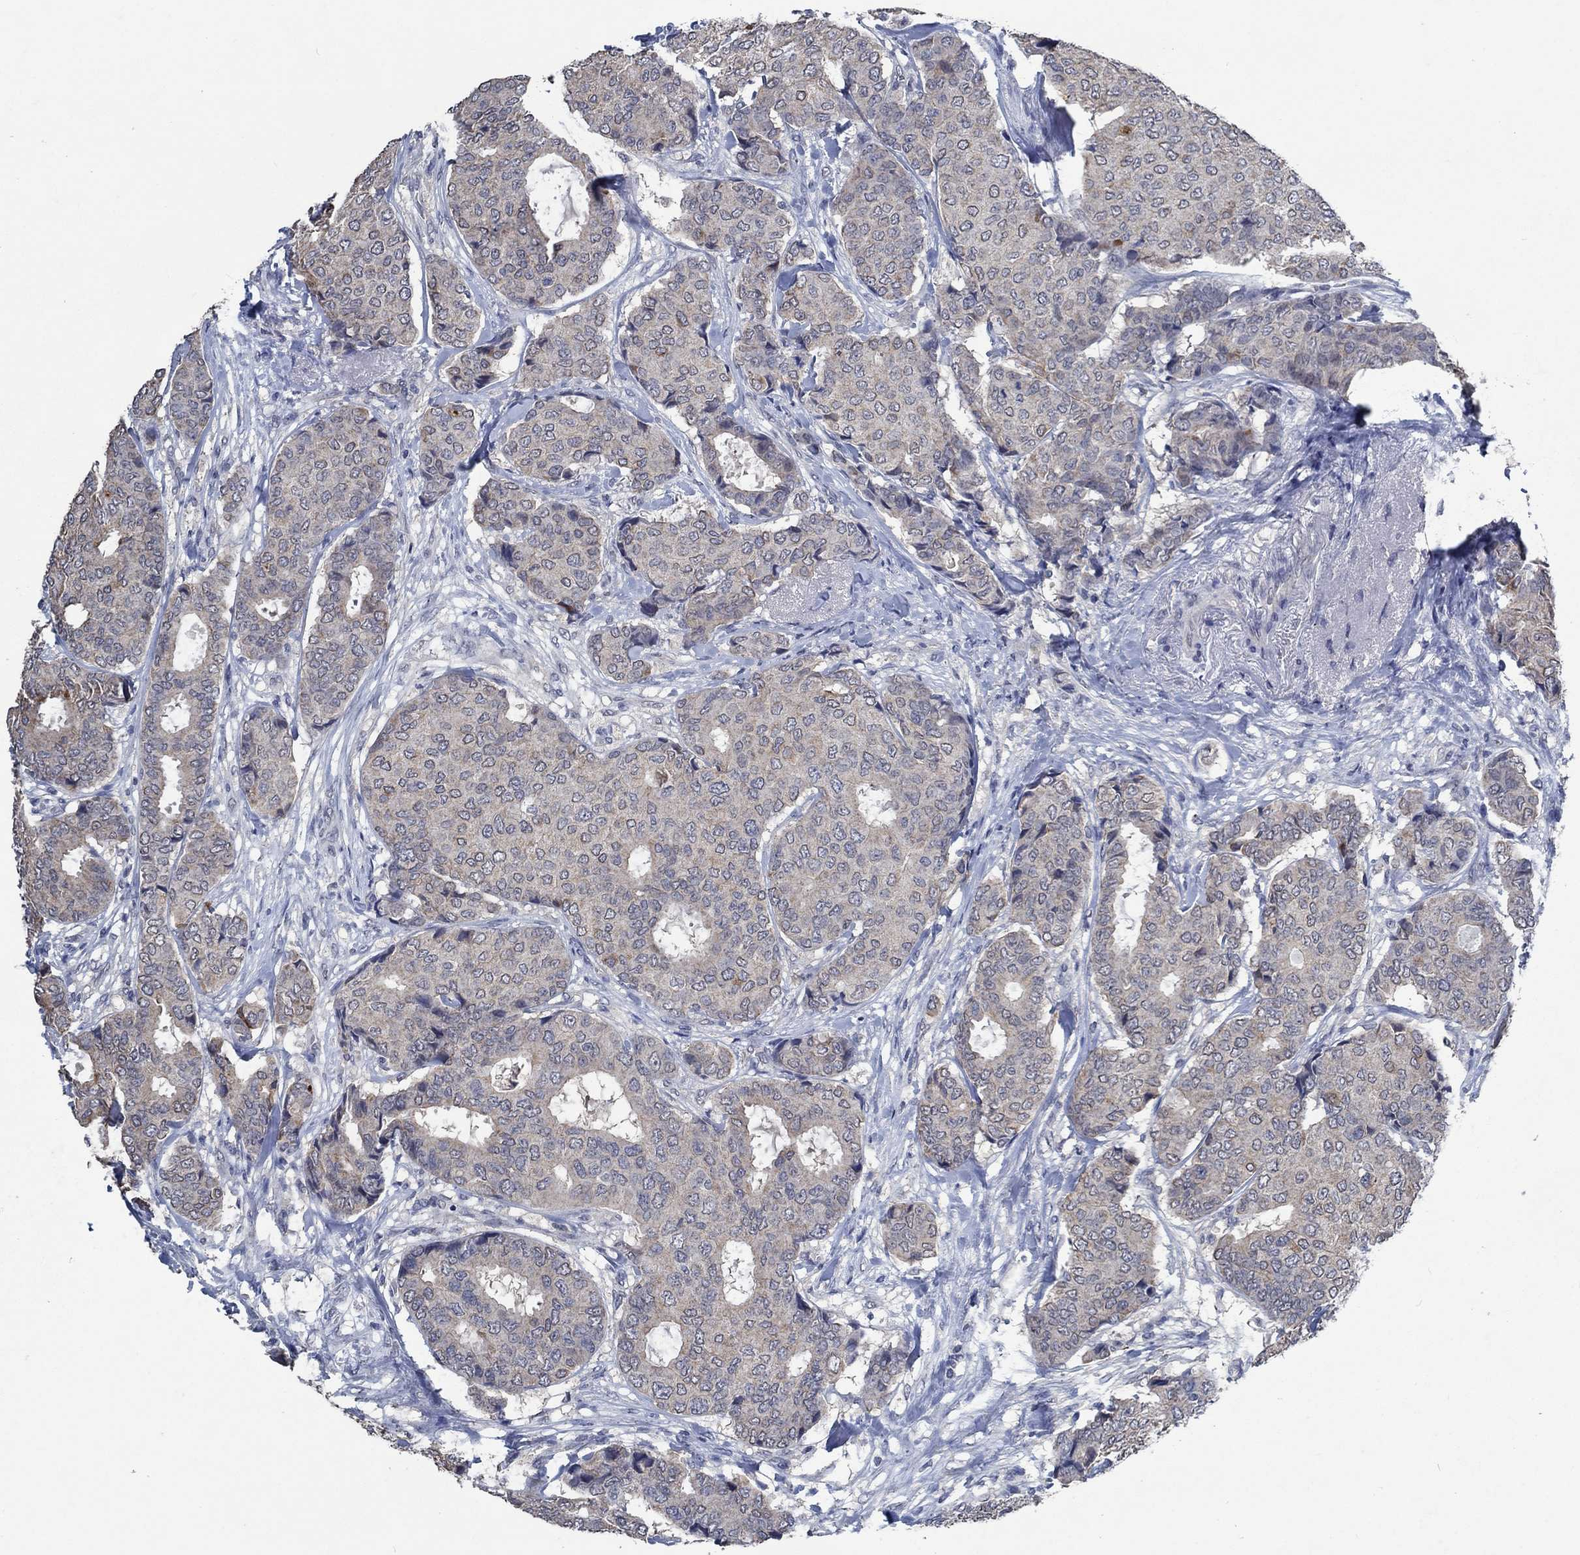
{"staining": {"intensity": "weak", "quantity": "<25%", "location": "cytoplasmic/membranous"}, "tissue": "breast cancer", "cell_type": "Tumor cells", "image_type": "cancer", "snomed": [{"axis": "morphology", "description": "Duct carcinoma"}, {"axis": "topography", "description": "Breast"}], "caption": "High power microscopy micrograph of an IHC histopathology image of breast cancer, revealing no significant expression in tumor cells.", "gene": "OBSCN", "patient": {"sex": "female", "age": 75}}